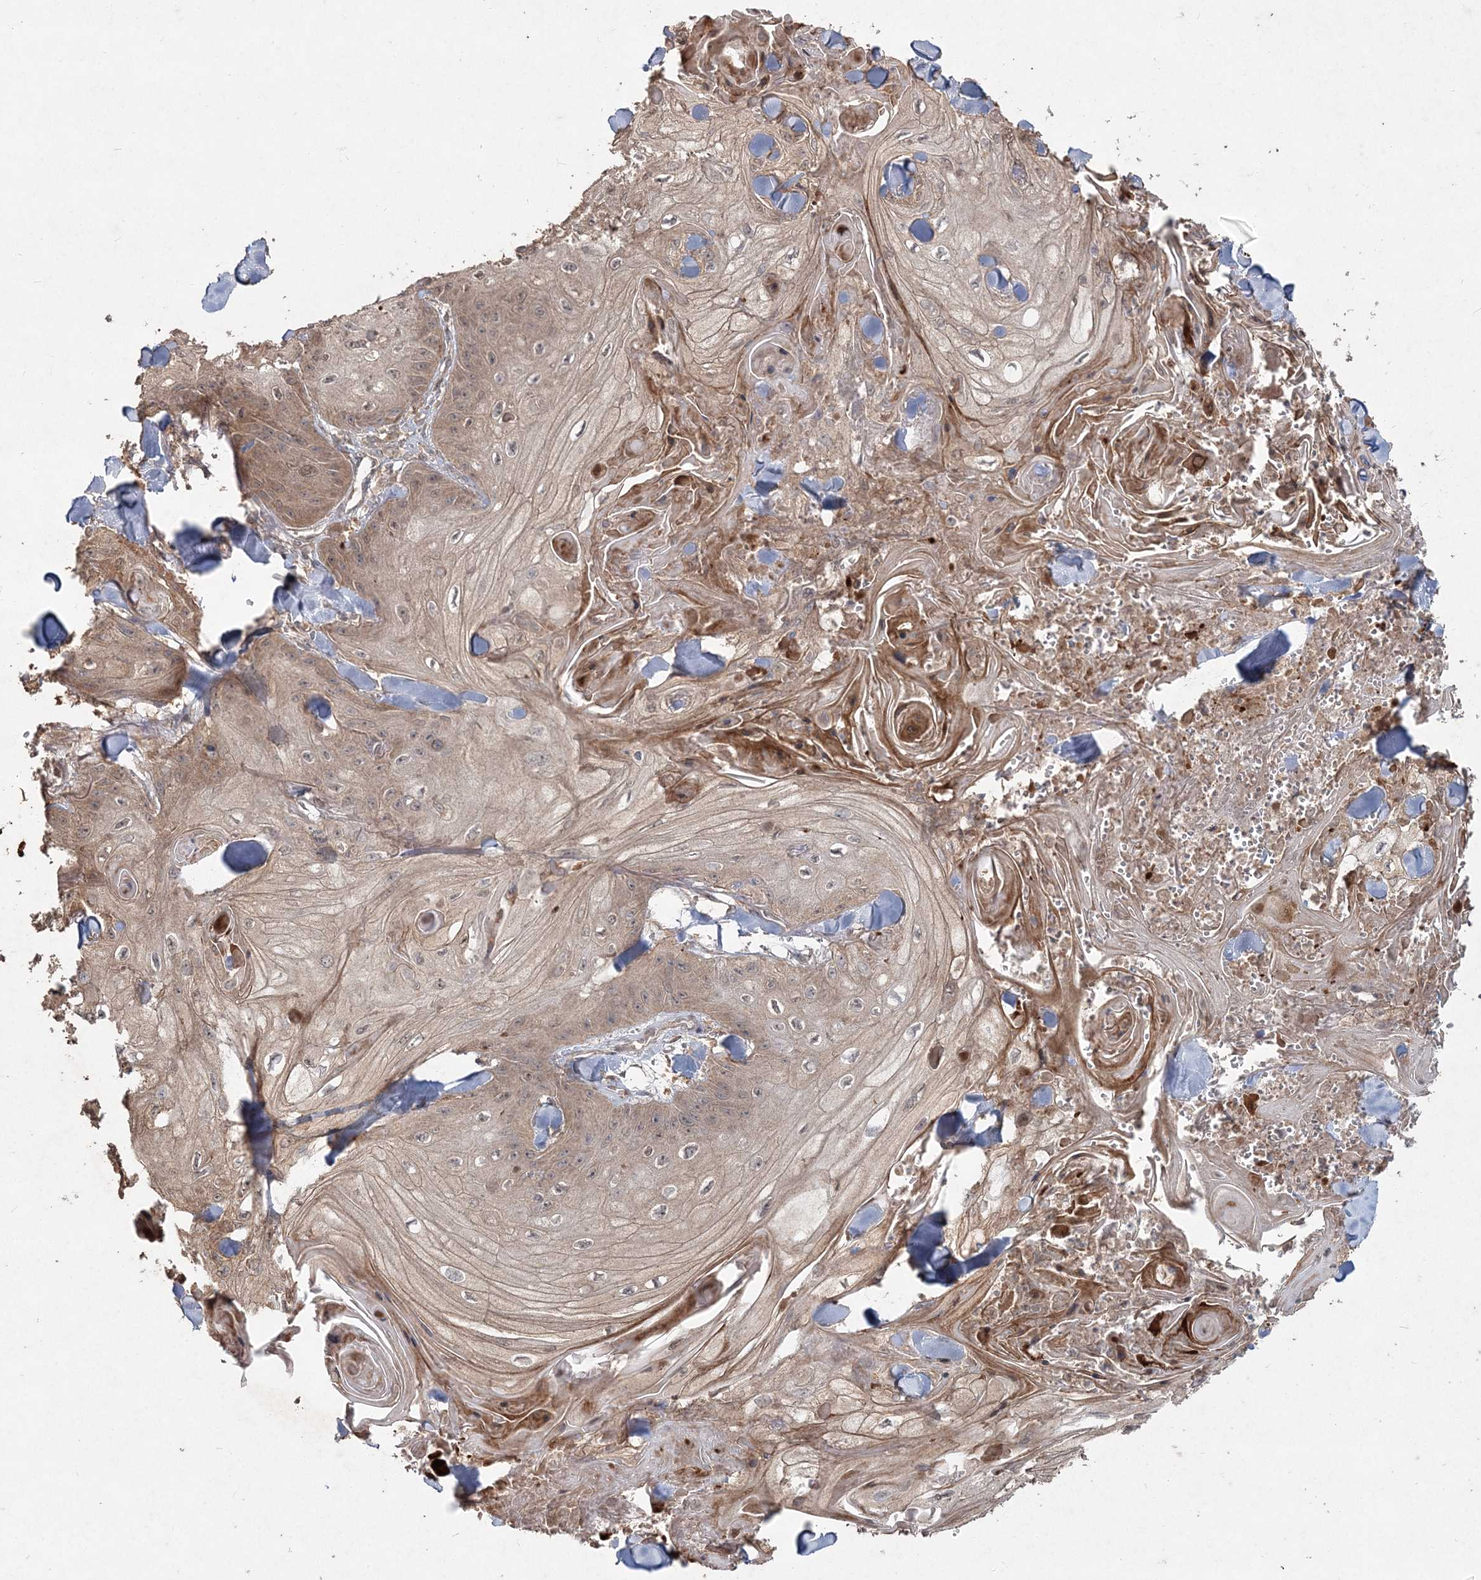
{"staining": {"intensity": "weak", "quantity": ">75%", "location": "cytoplasmic/membranous"}, "tissue": "skin cancer", "cell_type": "Tumor cells", "image_type": "cancer", "snomed": [{"axis": "morphology", "description": "Squamous cell carcinoma, NOS"}, {"axis": "topography", "description": "Skin"}], "caption": "This micrograph demonstrates immunohistochemistry (IHC) staining of human skin cancer (squamous cell carcinoma), with low weak cytoplasmic/membranous expression in approximately >75% of tumor cells.", "gene": "SPRY1", "patient": {"sex": "male", "age": 74}}